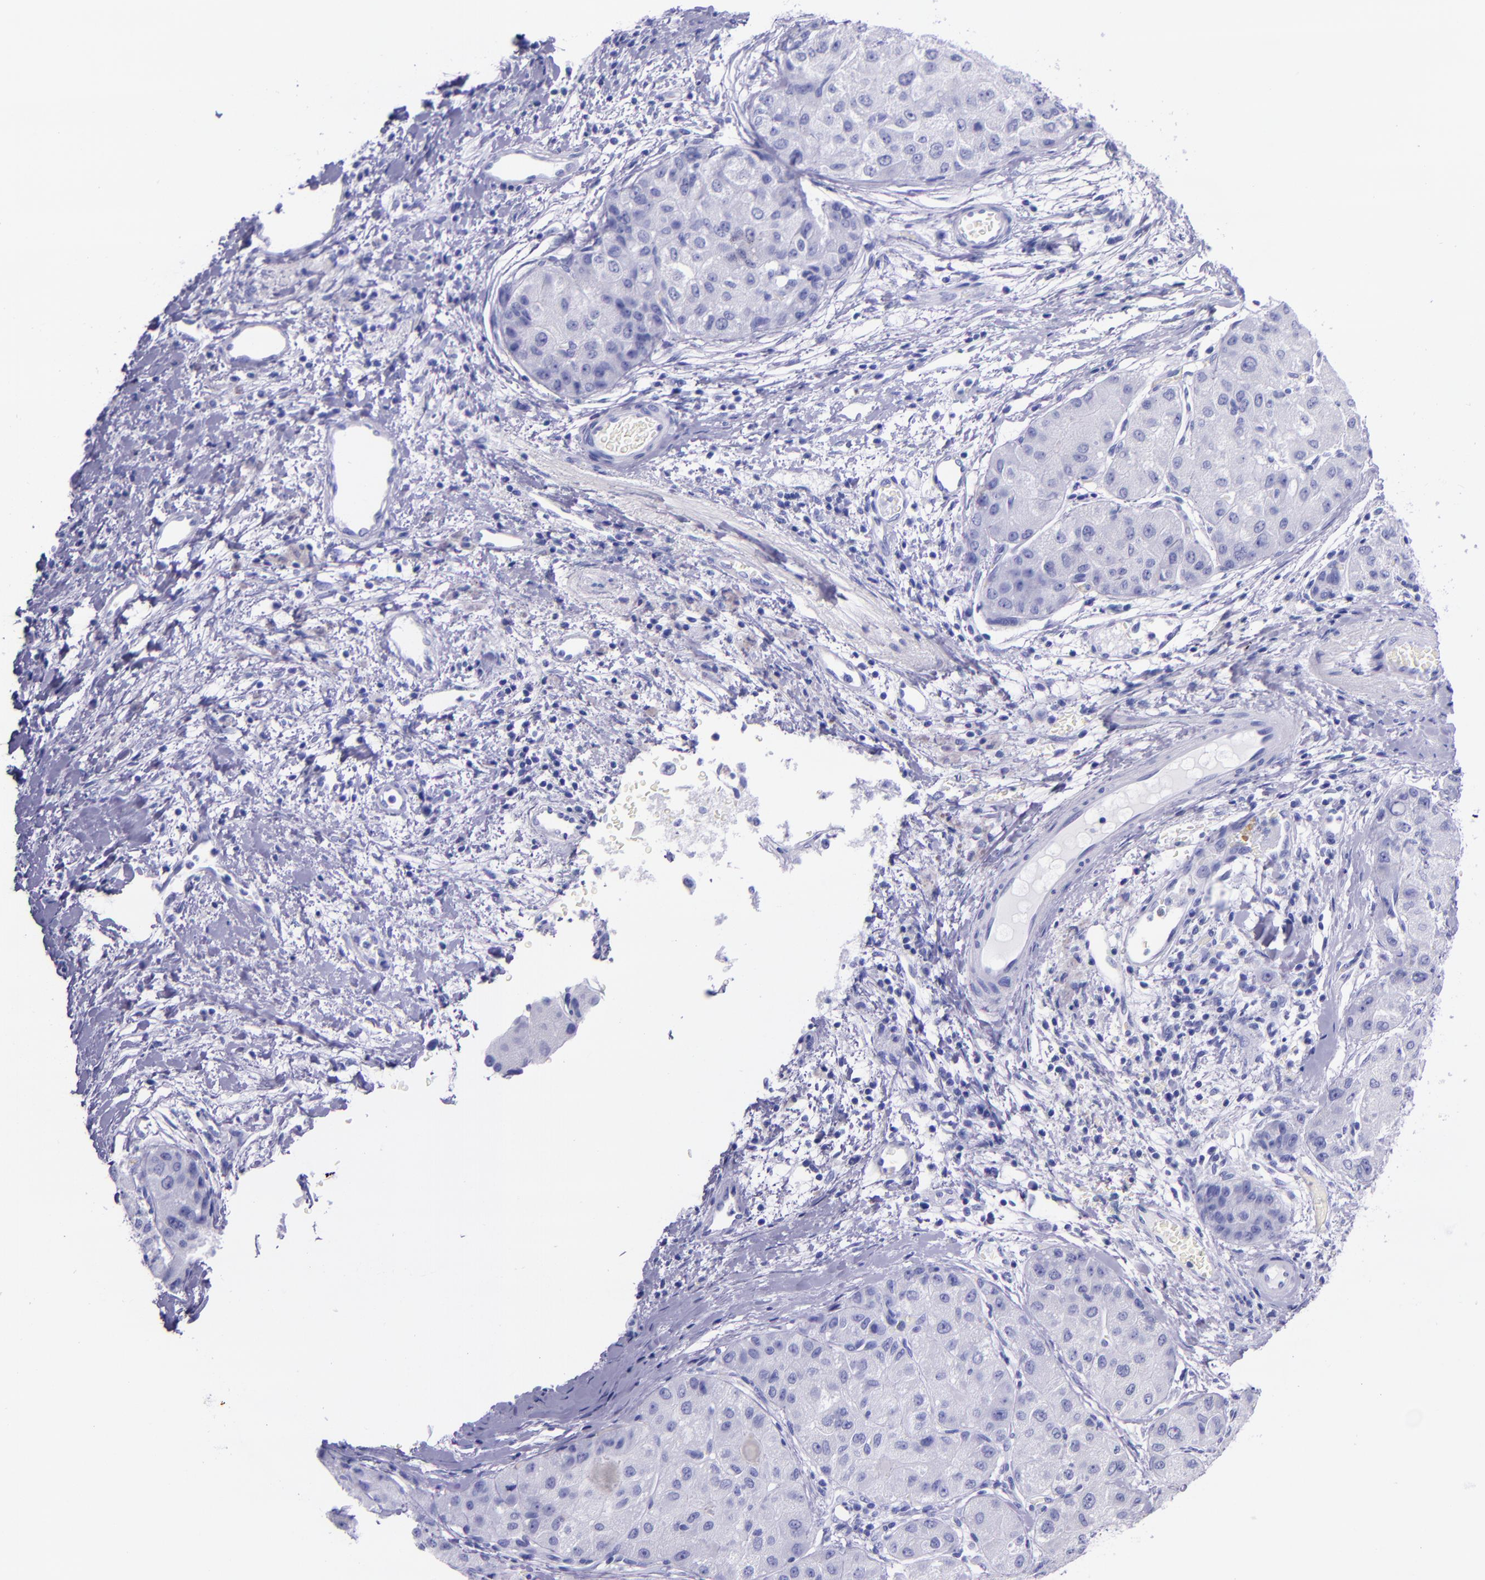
{"staining": {"intensity": "negative", "quantity": "none", "location": "none"}, "tissue": "liver cancer", "cell_type": "Tumor cells", "image_type": "cancer", "snomed": [{"axis": "morphology", "description": "Carcinoma, Hepatocellular, NOS"}, {"axis": "topography", "description": "Liver"}], "caption": "Tumor cells show no significant expression in liver cancer. (DAB immunohistochemistry with hematoxylin counter stain).", "gene": "MBP", "patient": {"sex": "male", "age": 80}}